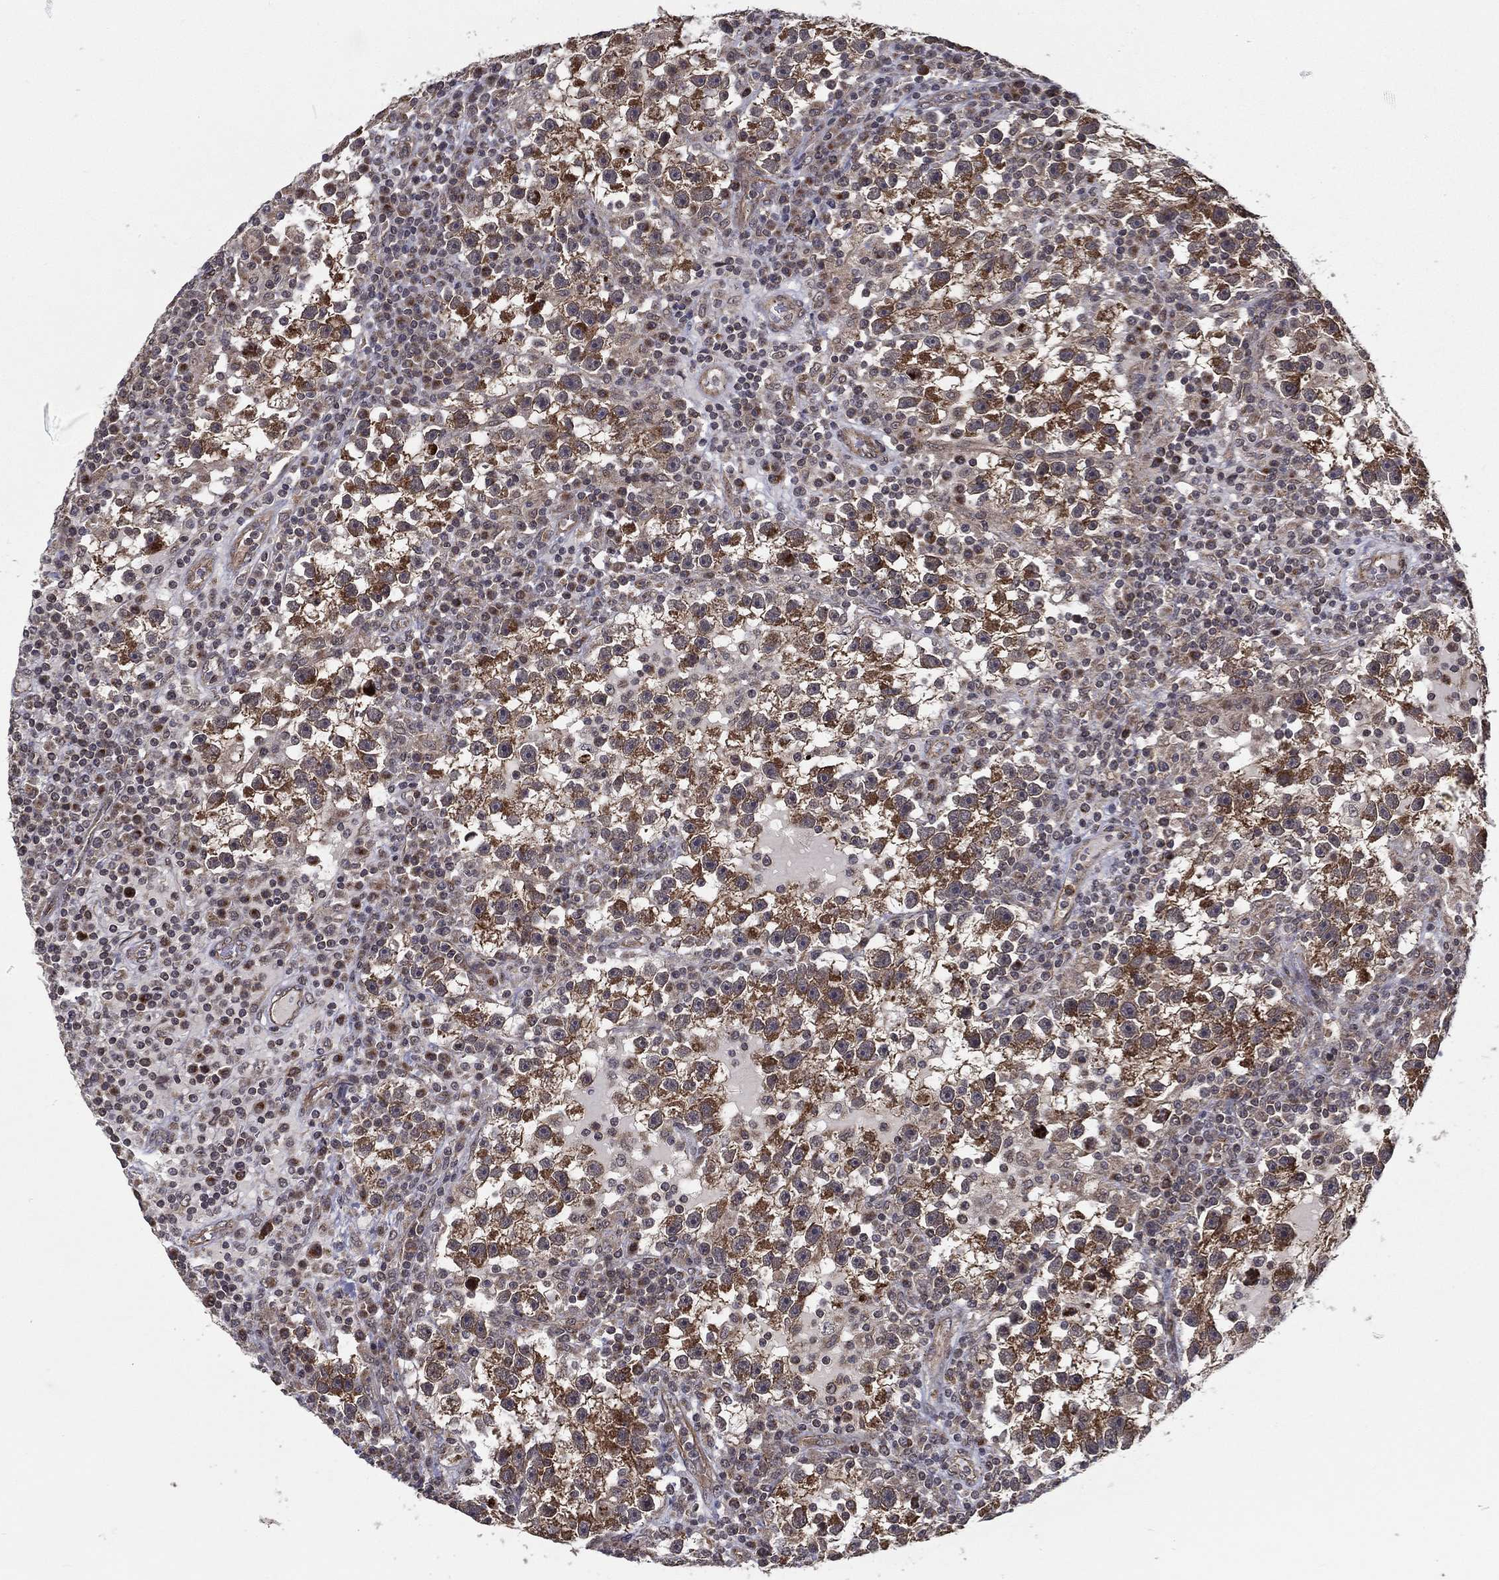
{"staining": {"intensity": "moderate", "quantity": ">75%", "location": "cytoplasmic/membranous"}, "tissue": "testis cancer", "cell_type": "Tumor cells", "image_type": "cancer", "snomed": [{"axis": "morphology", "description": "Seminoma, NOS"}, {"axis": "topography", "description": "Testis"}], "caption": "Immunohistochemistry of human testis seminoma exhibits medium levels of moderate cytoplasmic/membranous expression in about >75% of tumor cells.", "gene": "UACA", "patient": {"sex": "male", "age": 47}}